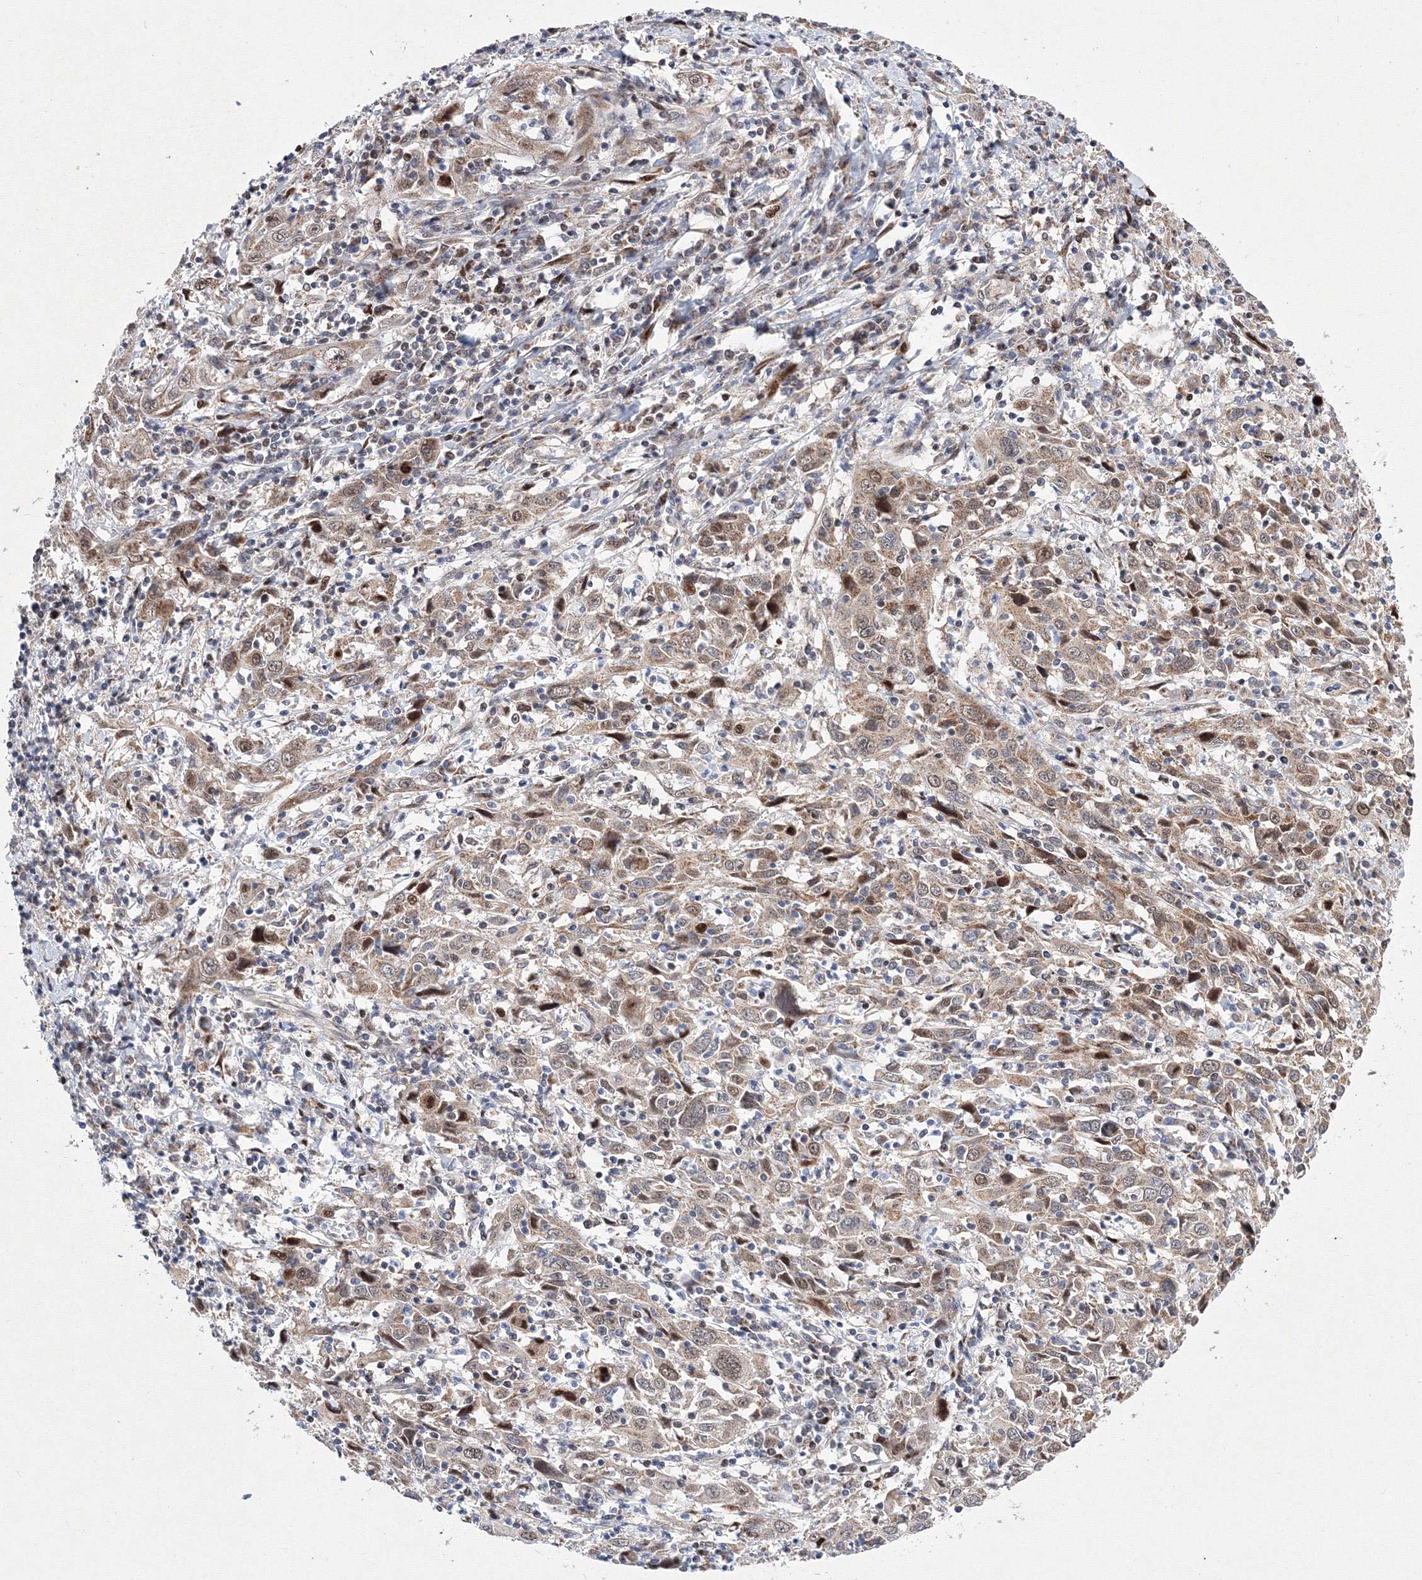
{"staining": {"intensity": "moderate", "quantity": ">75%", "location": "cytoplasmic/membranous,nuclear"}, "tissue": "cervical cancer", "cell_type": "Tumor cells", "image_type": "cancer", "snomed": [{"axis": "morphology", "description": "Squamous cell carcinoma, NOS"}, {"axis": "topography", "description": "Cervix"}], "caption": "DAB (3,3'-diaminobenzidine) immunohistochemical staining of human cervical squamous cell carcinoma shows moderate cytoplasmic/membranous and nuclear protein staining in approximately >75% of tumor cells. The staining was performed using DAB (3,3'-diaminobenzidine) to visualize the protein expression in brown, while the nuclei were stained in blue with hematoxylin (Magnification: 20x).", "gene": "GPN1", "patient": {"sex": "female", "age": 46}}